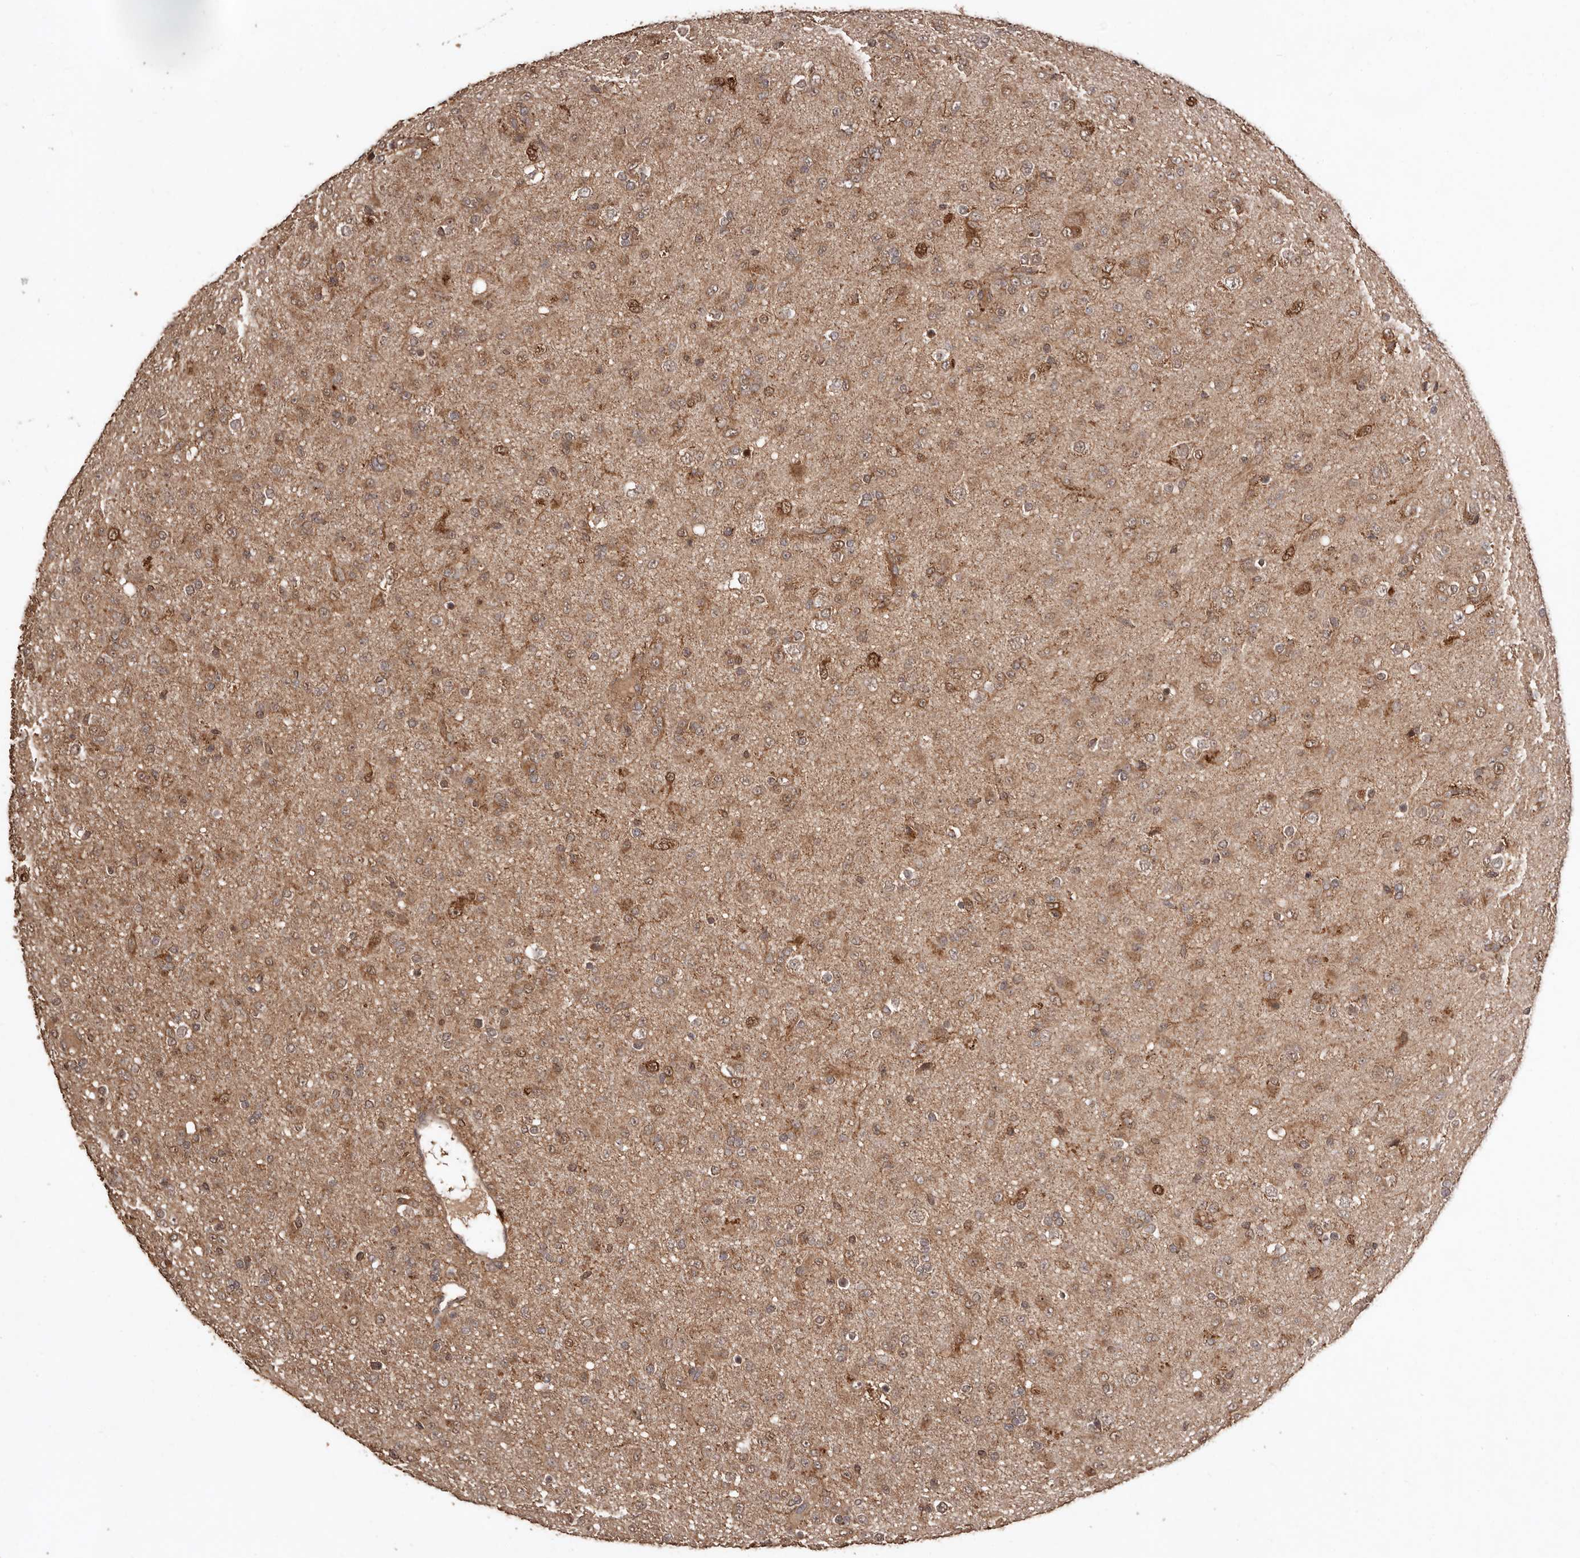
{"staining": {"intensity": "moderate", "quantity": "25%-75%", "location": "cytoplasmic/membranous,nuclear"}, "tissue": "glioma", "cell_type": "Tumor cells", "image_type": "cancer", "snomed": [{"axis": "morphology", "description": "Glioma, malignant, Low grade"}, {"axis": "topography", "description": "Brain"}], "caption": "Glioma stained for a protein displays moderate cytoplasmic/membranous and nuclear positivity in tumor cells.", "gene": "RWDD1", "patient": {"sex": "male", "age": 65}}